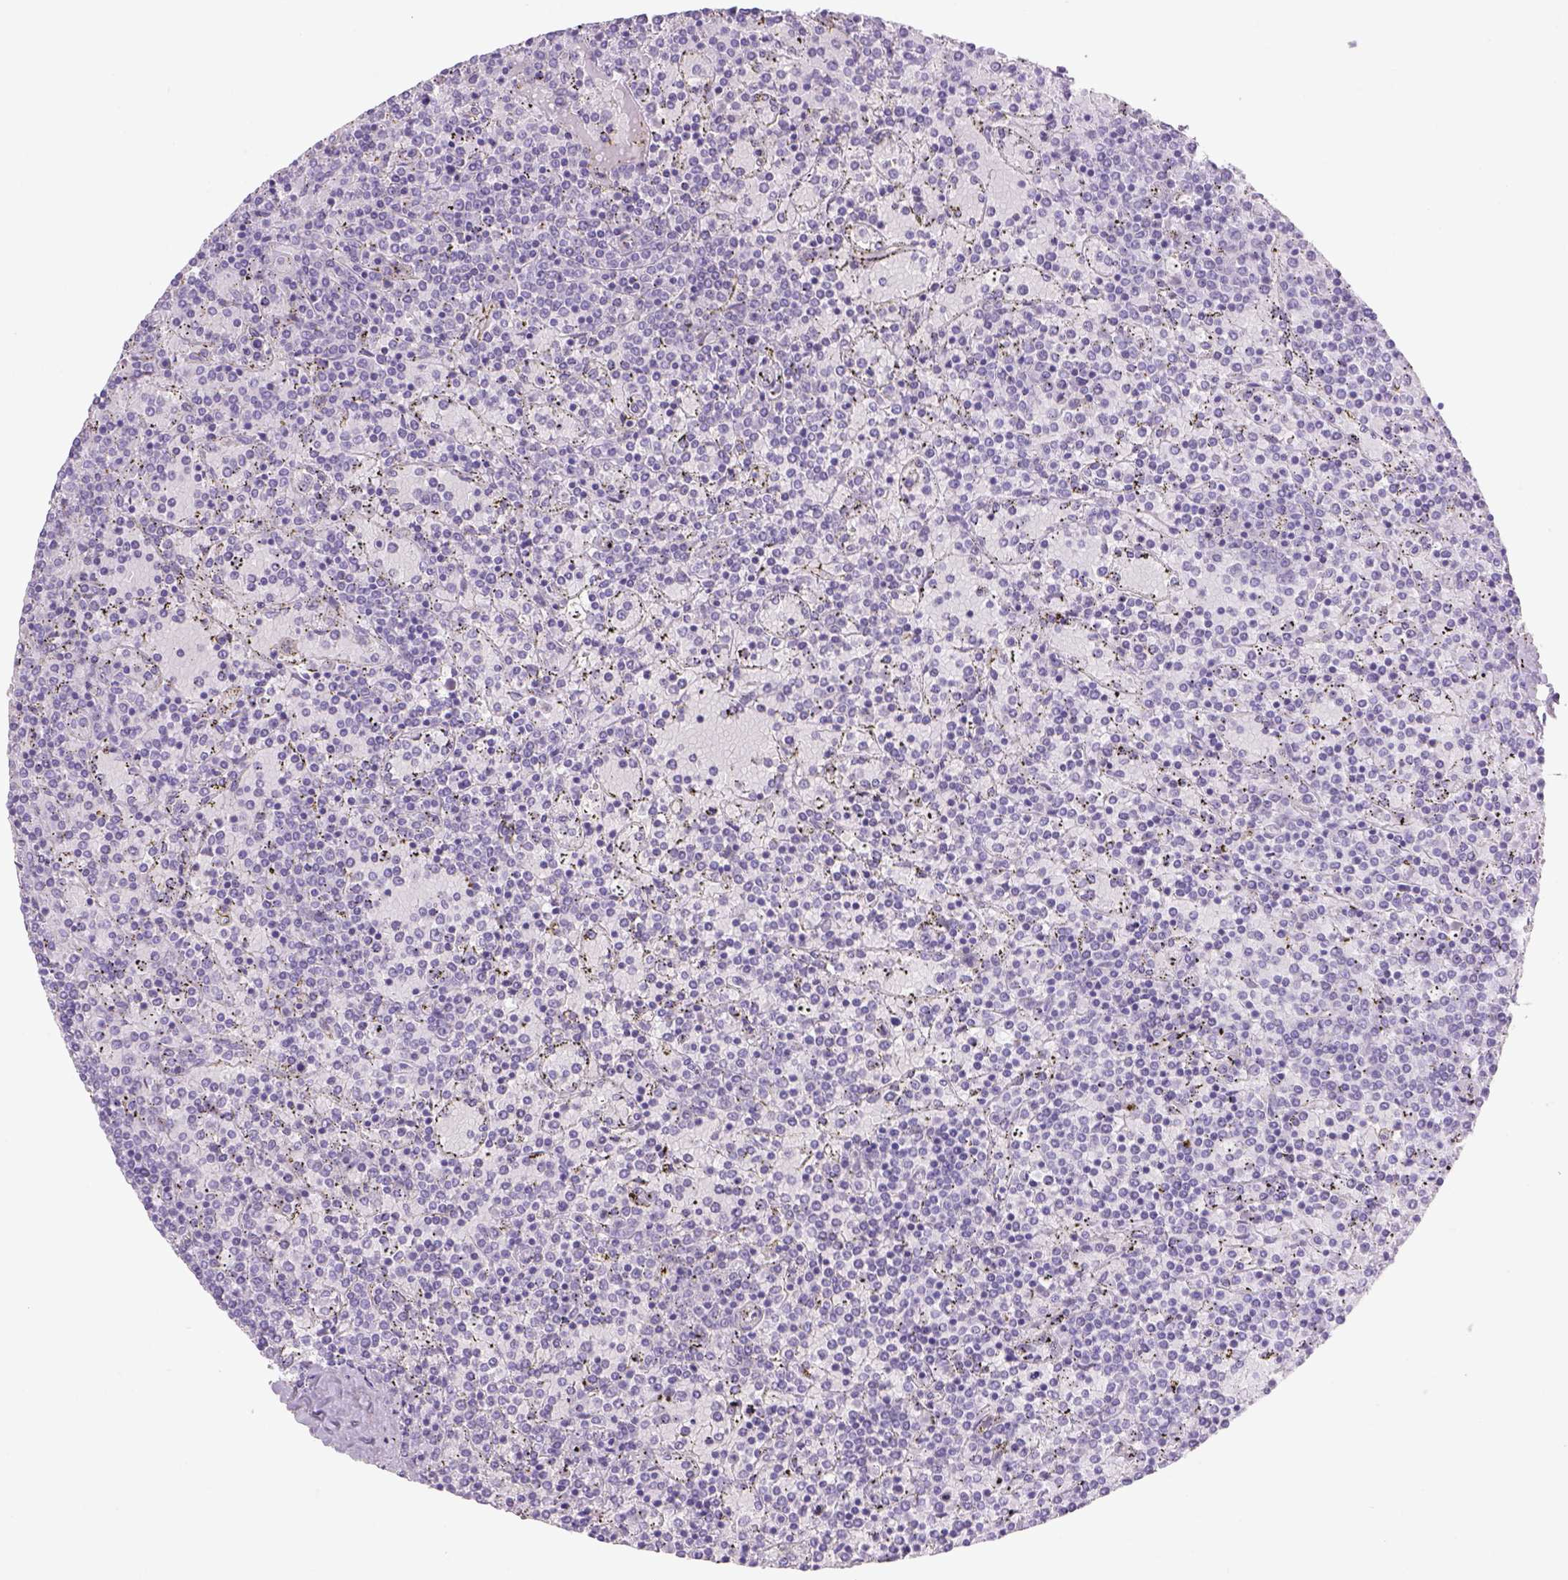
{"staining": {"intensity": "negative", "quantity": "none", "location": "none"}, "tissue": "lymphoma", "cell_type": "Tumor cells", "image_type": "cancer", "snomed": [{"axis": "morphology", "description": "Malignant lymphoma, non-Hodgkin's type, Low grade"}, {"axis": "topography", "description": "Spleen"}], "caption": "This is an immunohistochemistry (IHC) histopathology image of human low-grade malignant lymphoma, non-Hodgkin's type. There is no staining in tumor cells.", "gene": "TENM4", "patient": {"sex": "female", "age": 77}}